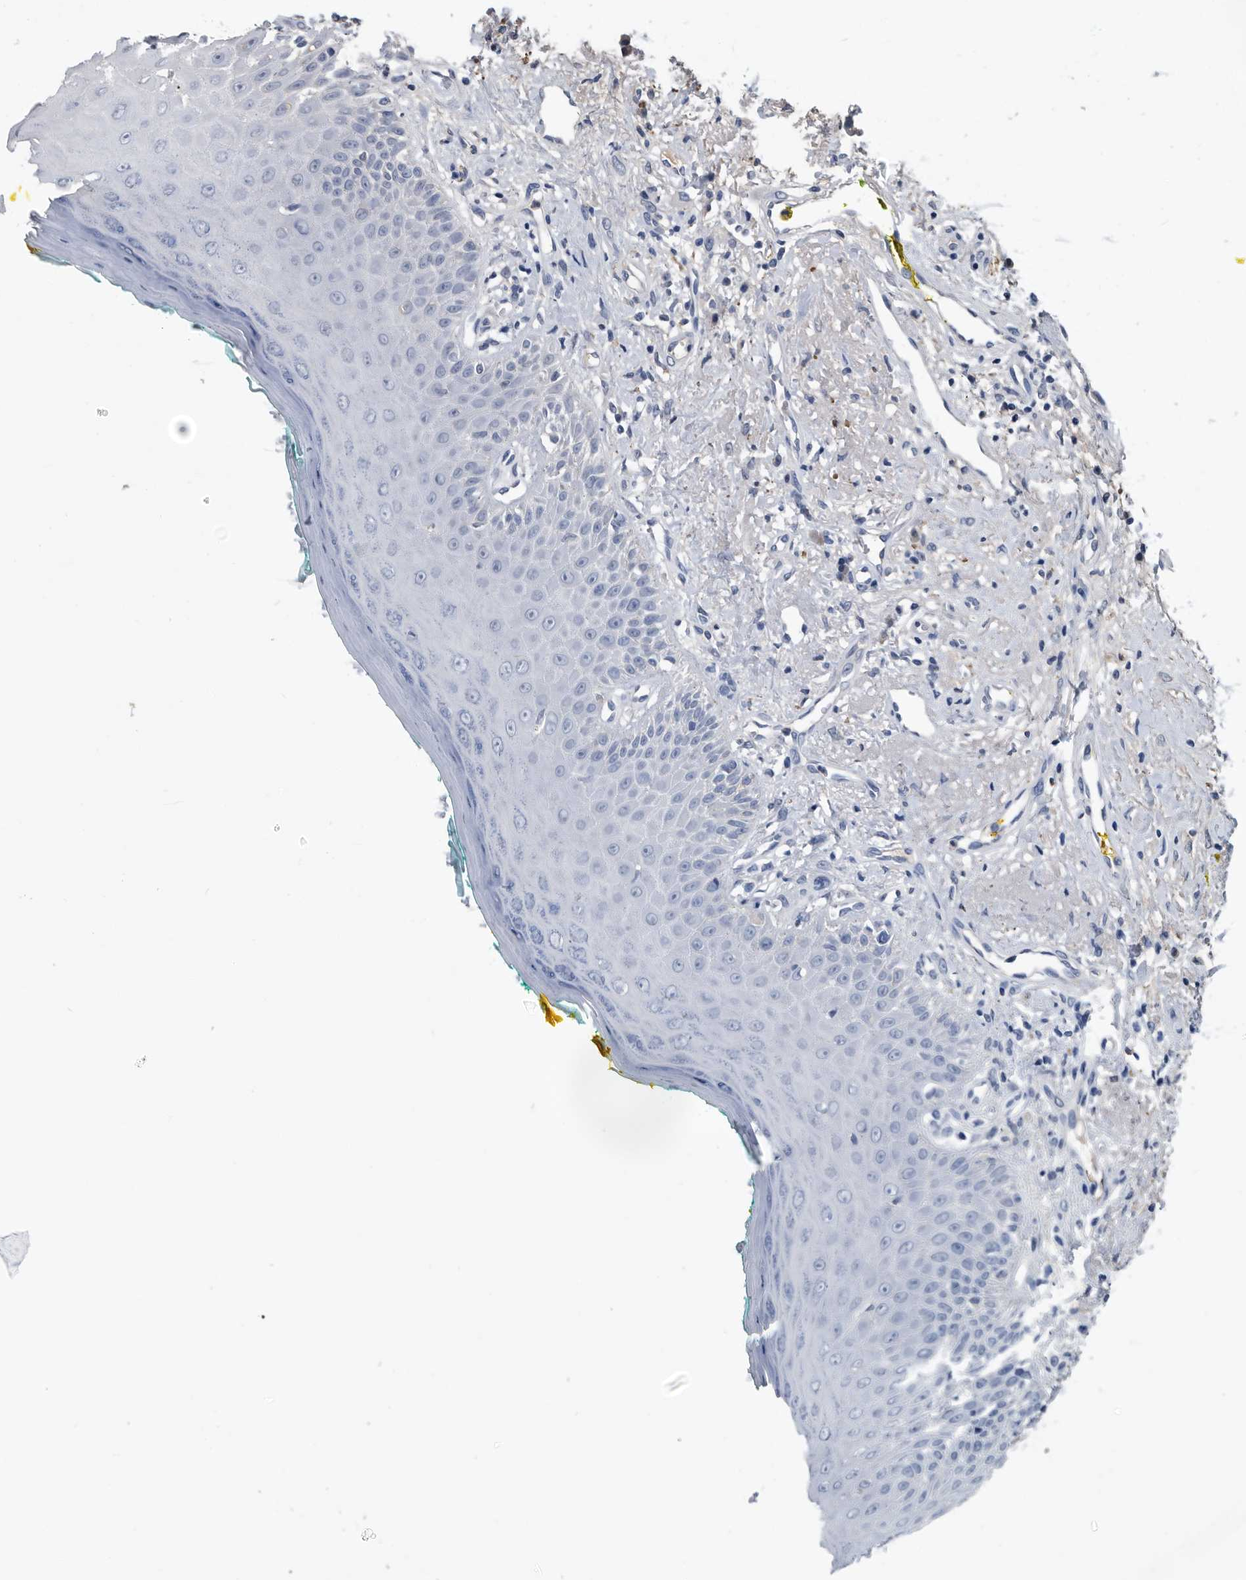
{"staining": {"intensity": "negative", "quantity": "none", "location": "none"}, "tissue": "oral mucosa", "cell_type": "Squamous epithelial cells", "image_type": "normal", "snomed": [{"axis": "morphology", "description": "Normal tissue, NOS"}, {"axis": "topography", "description": "Oral tissue"}], "caption": "Immunohistochemistry of unremarkable oral mucosa exhibits no expression in squamous epithelial cells.", "gene": "PDXK", "patient": {"sex": "female", "age": 70}}